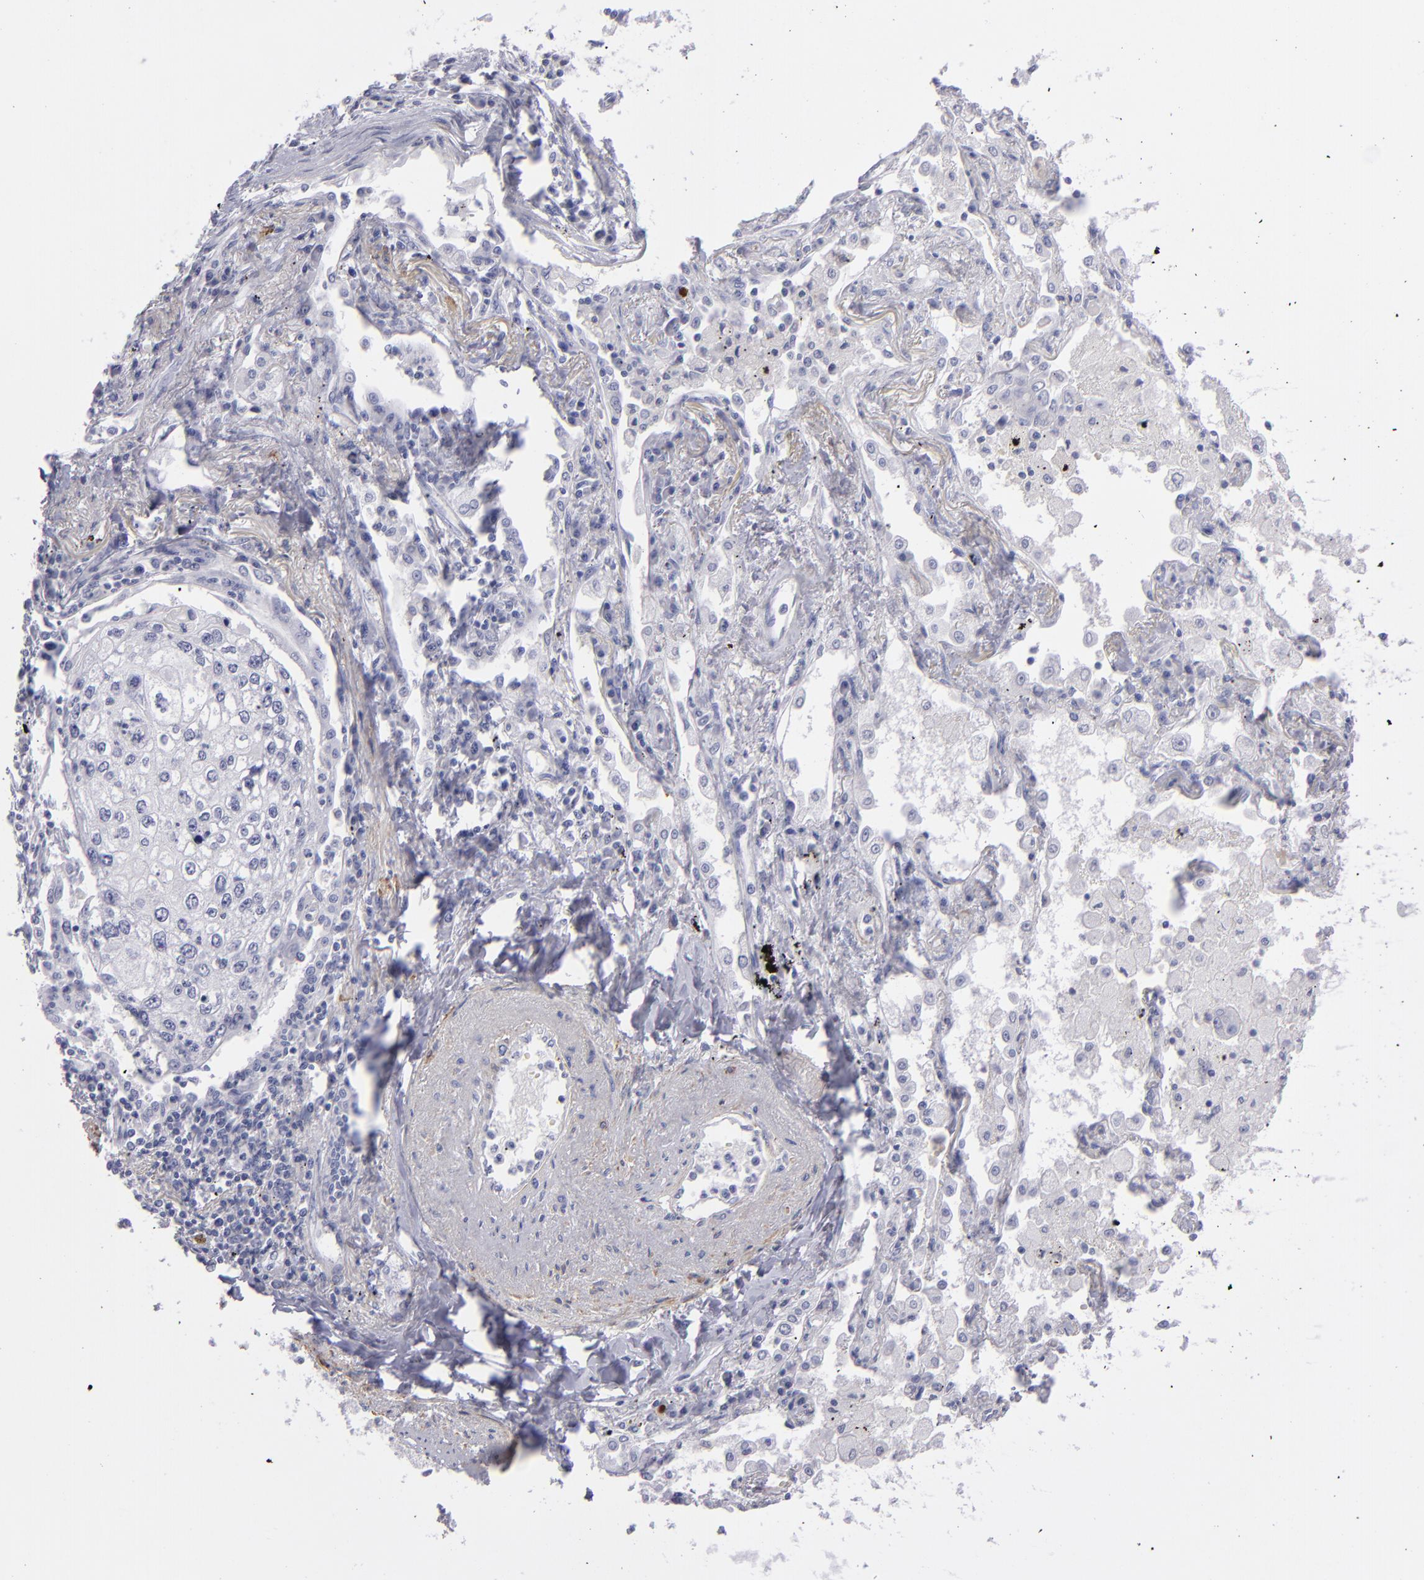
{"staining": {"intensity": "negative", "quantity": "none", "location": "none"}, "tissue": "lung cancer", "cell_type": "Tumor cells", "image_type": "cancer", "snomed": [{"axis": "morphology", "description": "Squamous cell carcinoma, NOS"}, {"axis": "topography", "description": "Lung"}], "caption": "Immunohistochemistry micrograph of human squamous cell carcinoma (lung) stained for a protein (brown), which demonstrates no staining in tumor cells.", "gene": "MYH11", "patient": {"sex": "male", "age": 75}}